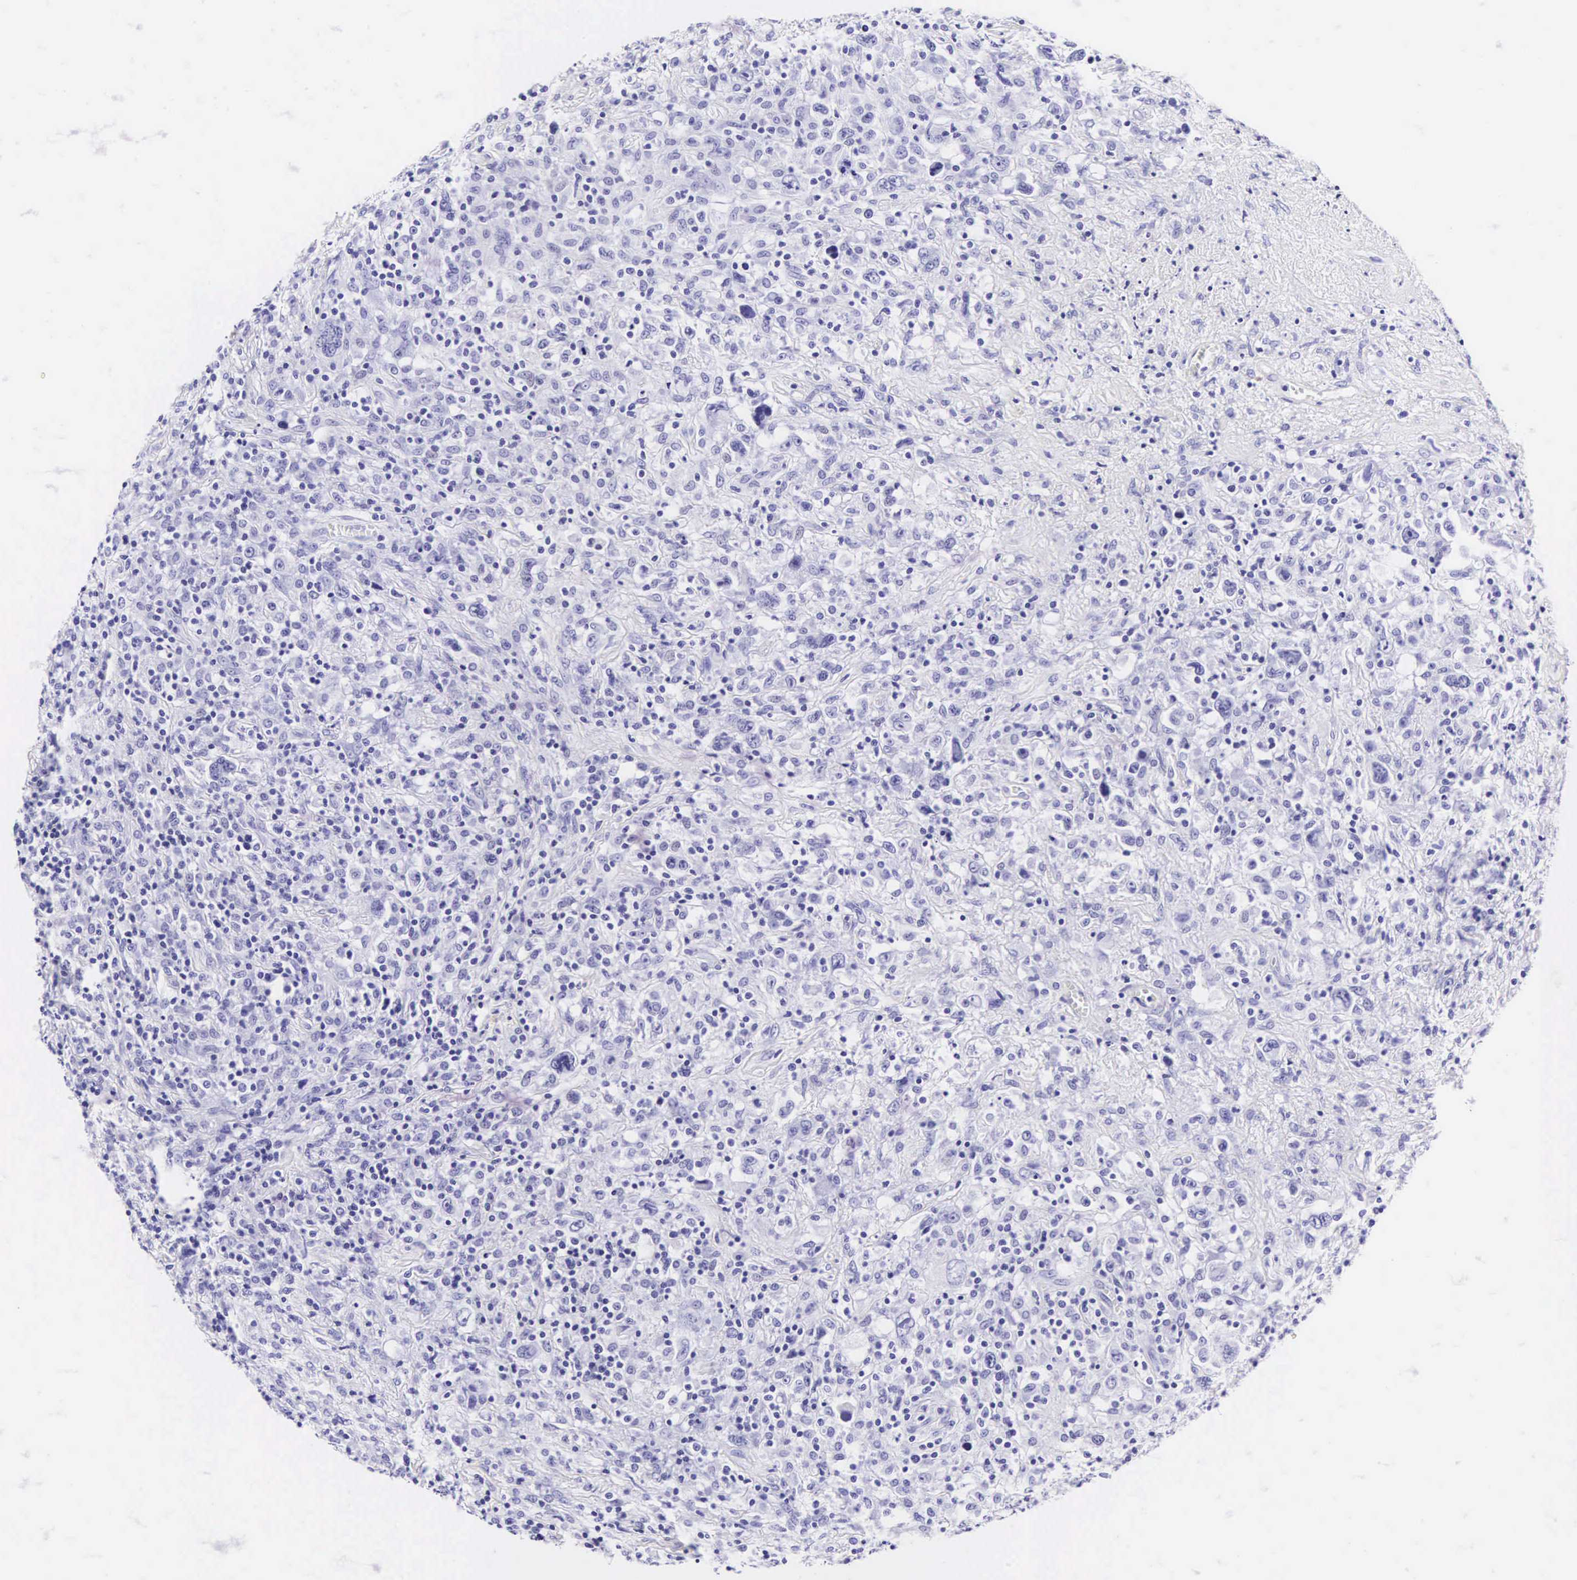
{"staining": {"intensity": "negative", "quantity": "none", "location": "none"}, "tissue": "lymphoma", "cell_type": "Tumor cells", "image_type": "cancer", "snomed": [{"axis": "morphology", "description": "Hodgkin's disease, NOS"}, {"axis": "topography", "description": "Lymph node"}], "caption": "A histopathology image of human Hodgkin's disease is negative for staining in tumor cells.", "gene": "CD1A", "patient": {"sex": "male", "age": 46}}